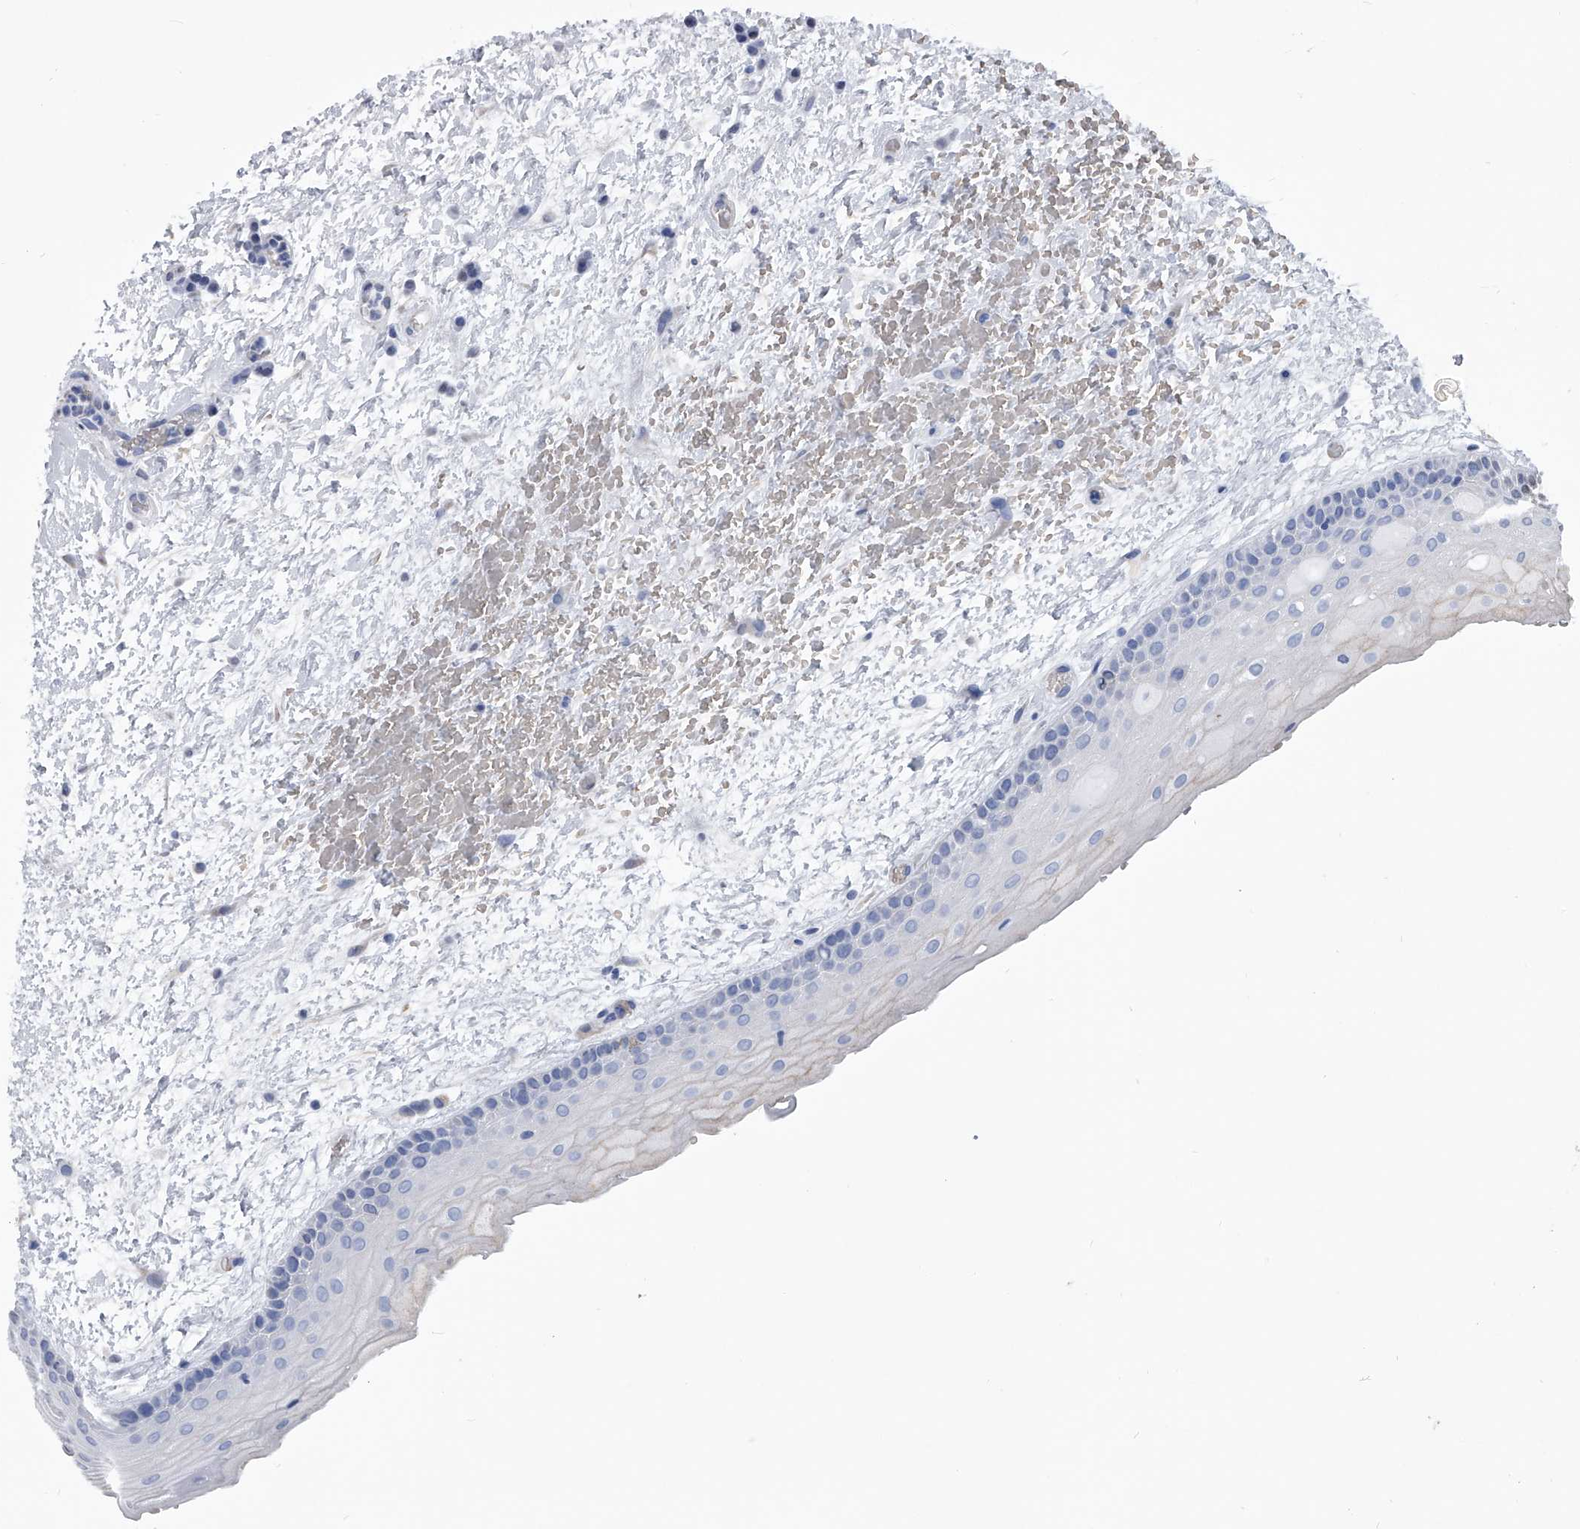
{"staining": {"intensity": "negative", "quantity": "none", "location": "none"}, "tissue": "oral mucosa", "cell_type": "Squamous epithelial cells", "image_type": "normal", "snomed": [{"axis": "morphology", "description": "Normal tissue, NOS"}, {"axis": "topography", "description": "Oral tissue"}], "caption": "DAB immunohistochemical staining of benign human oral mucosa demonstrates no significant expression in squamous epithelial cells.", "gene": "SIM2", "patient": {"sex": "female", "age": 76}}